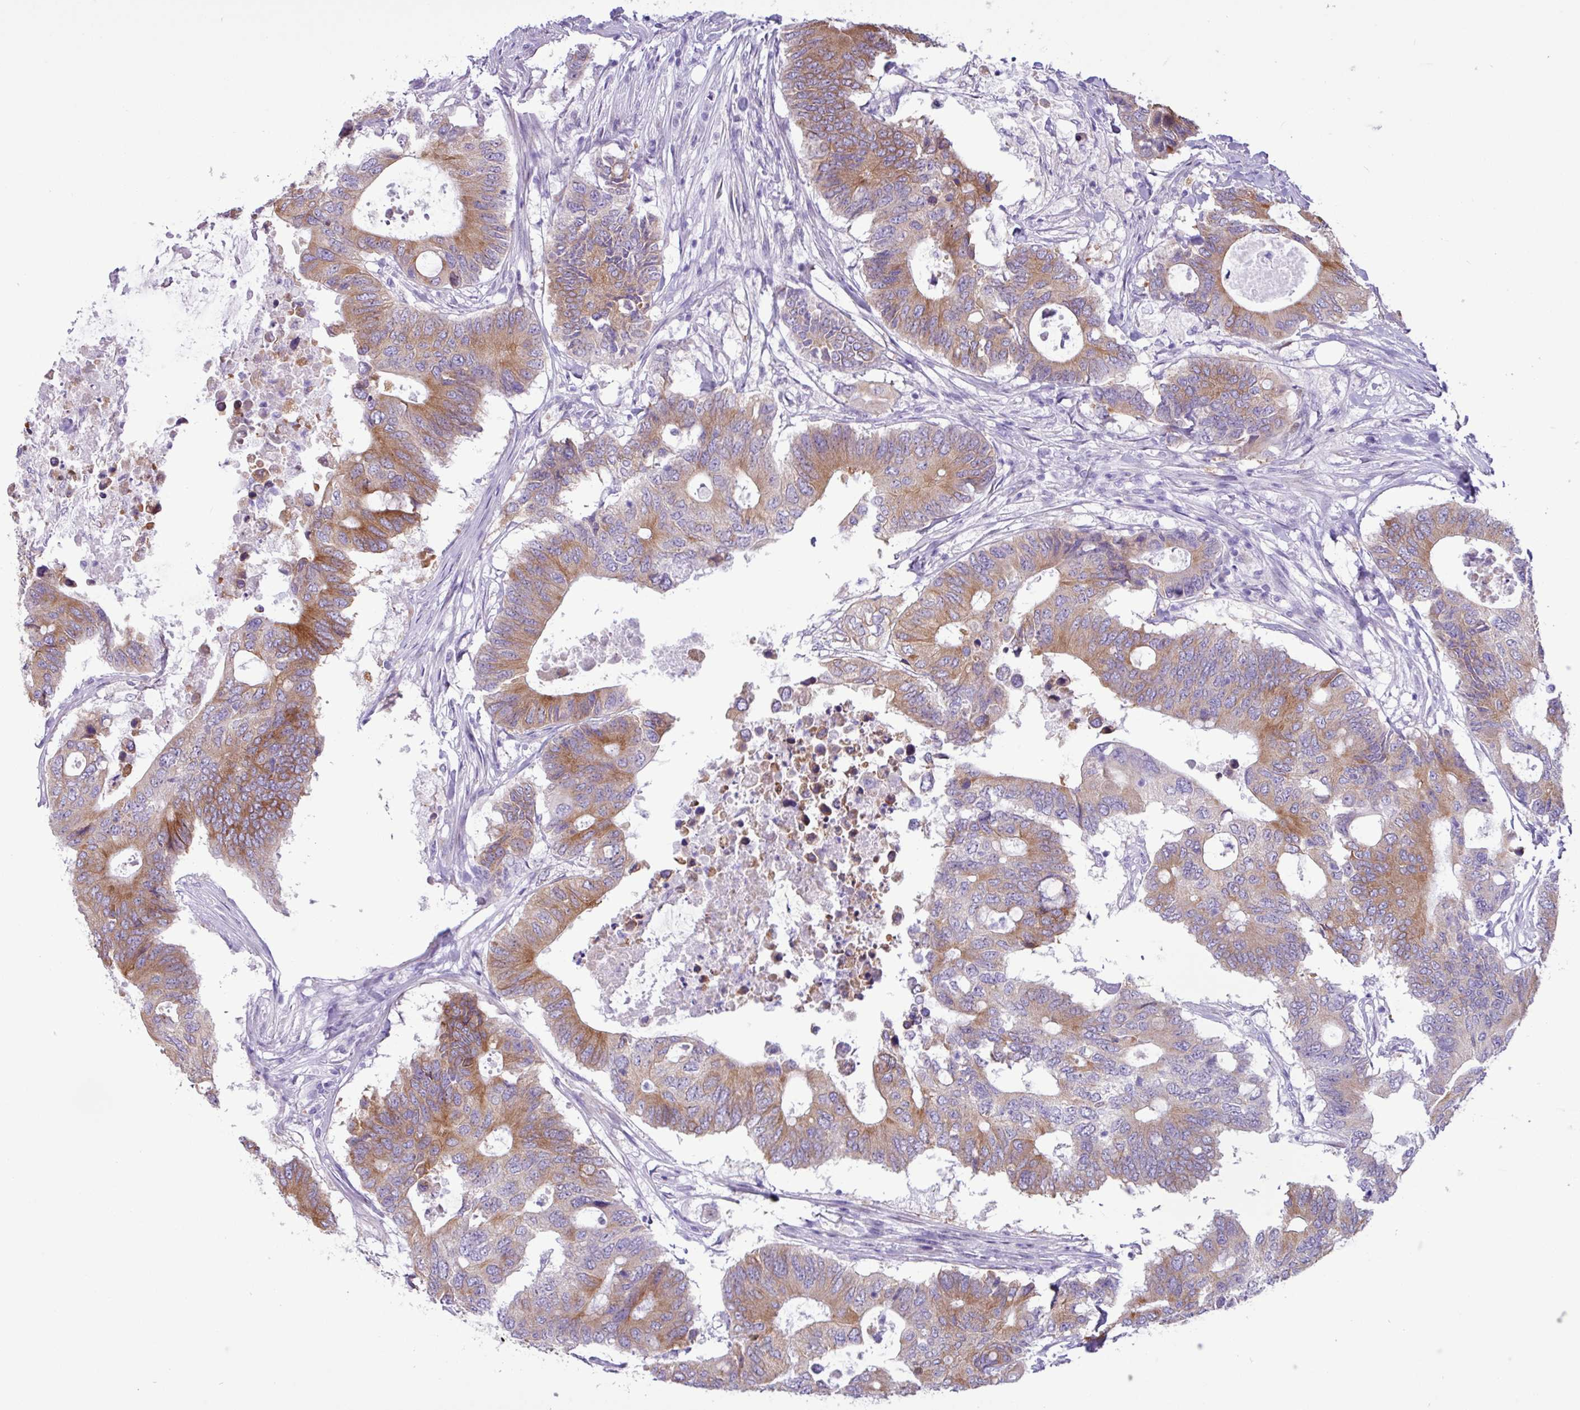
{"staining": {"intensity": "moderate", "quantity": "25%-75%", "location": "cytoplasmic/membranous"}, "tissue": "colorectal cancer", "cell_type": "Tumor cells", "image_type": "cancer", "snomed": [{"axis": "morphology", "description": "Adenocarcinoma, NOS"}, {"axis": "topography", "description": "Colon"}], "caption": "Protein analysis of adenocarcinoma (colorectal) tissue shows moderate cytoplasmic/membranous expression in approximately 25%-75% of tumor cells.", "gene": "SLC38A1", "patient": {"sex": "male", "age": 71}}